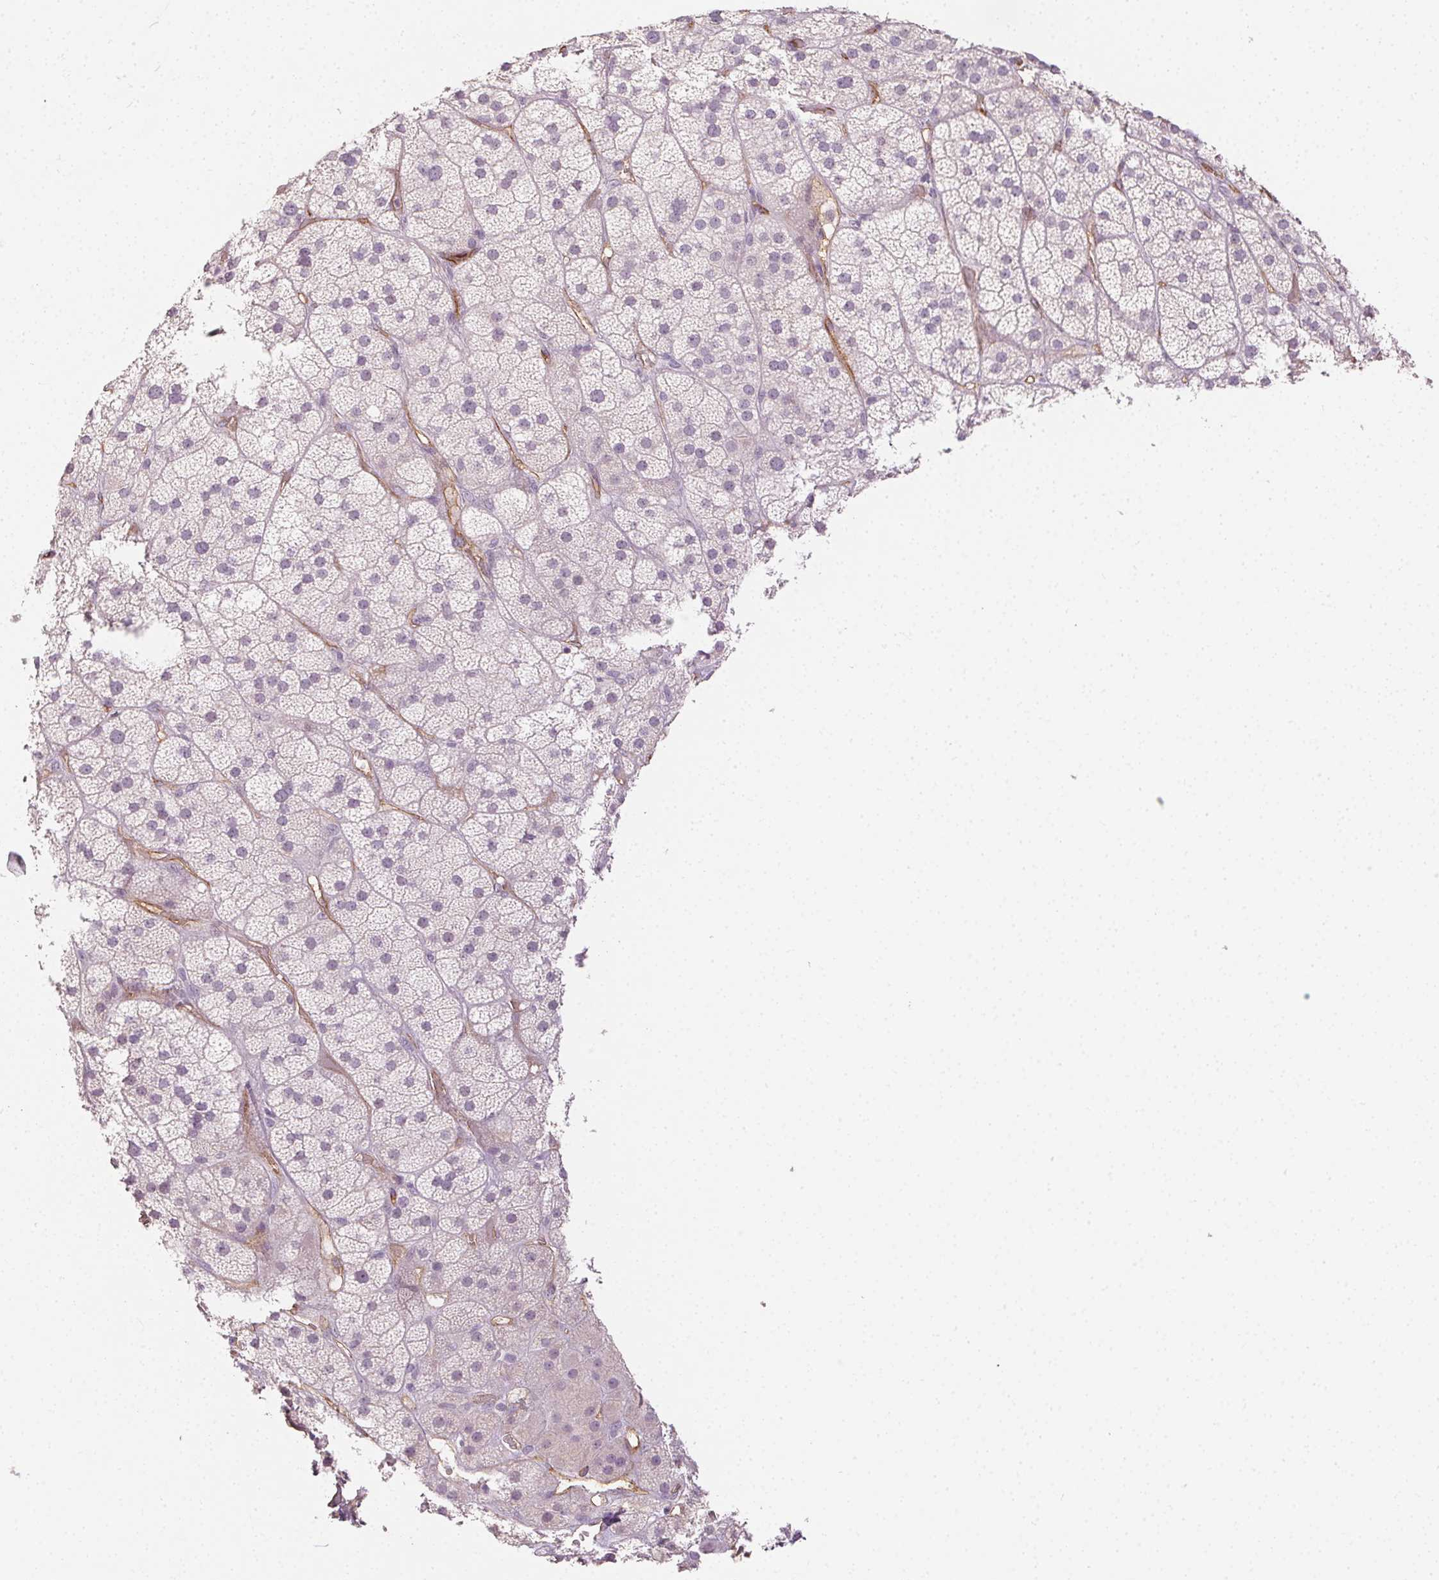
{"staining": {"intensity": "negative", "quantity": "none", "location": "none"}, "tissue": "adrenal gland", "cell_type": "Glandular cells", "image_type": "normal", "snomed": [{"axis": "morphology", "description": "Normal tissue, NOS"}, {"axis": "topography", "description": "Adrenal gland"}], "caption": "High magnification brightfield microscopy of benign adrenal gland stained with DAB (3,3'-diaminobenzidine) (brown) and counterstained with hematoxylin (blue): glandular cells show no significant expression. The staining is performed using DAB (3,3'-diaminobenzidine) brown chromogen with nuclei counter-stained in using hematoxylin.", "gene": "PODXL", "patient": {"sex": "male", "age": 57}}